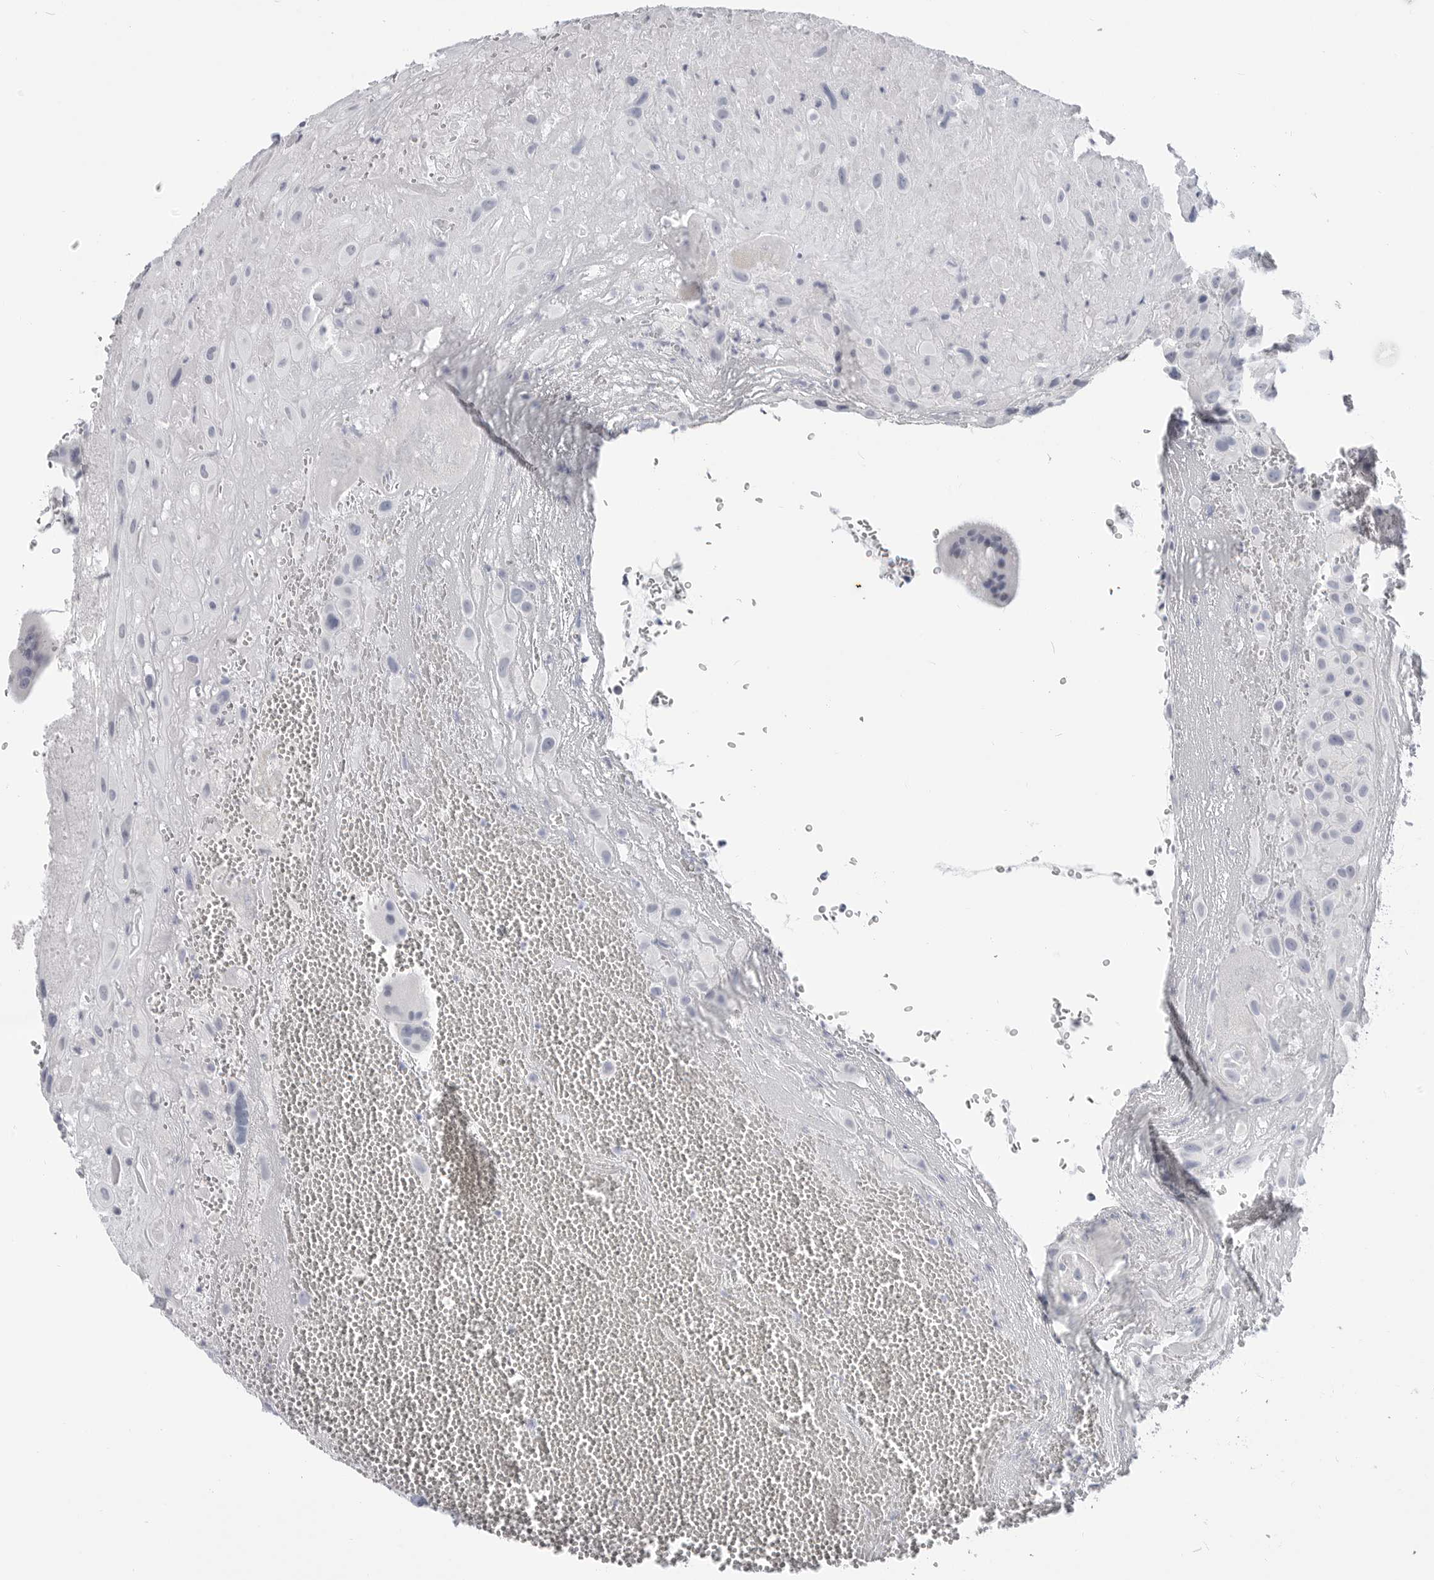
{"staining": {"intensity": "negative", "quantity": "none", "location": "none"}, "tissue": "placenta", "cell_type": "Decidual cells", "image_type": "normal", "snomed": [{"axis": "morphology", "description": "Normal tissue, NOS"}, {"axis": "topography", "description": "Placenta"}], "caption": "DAB immunohistochemical staining of benign placenta exhibits no significant expression in decidual cells.", "gene": "PLN", "patient": {"sex": "female", "age": 35}}